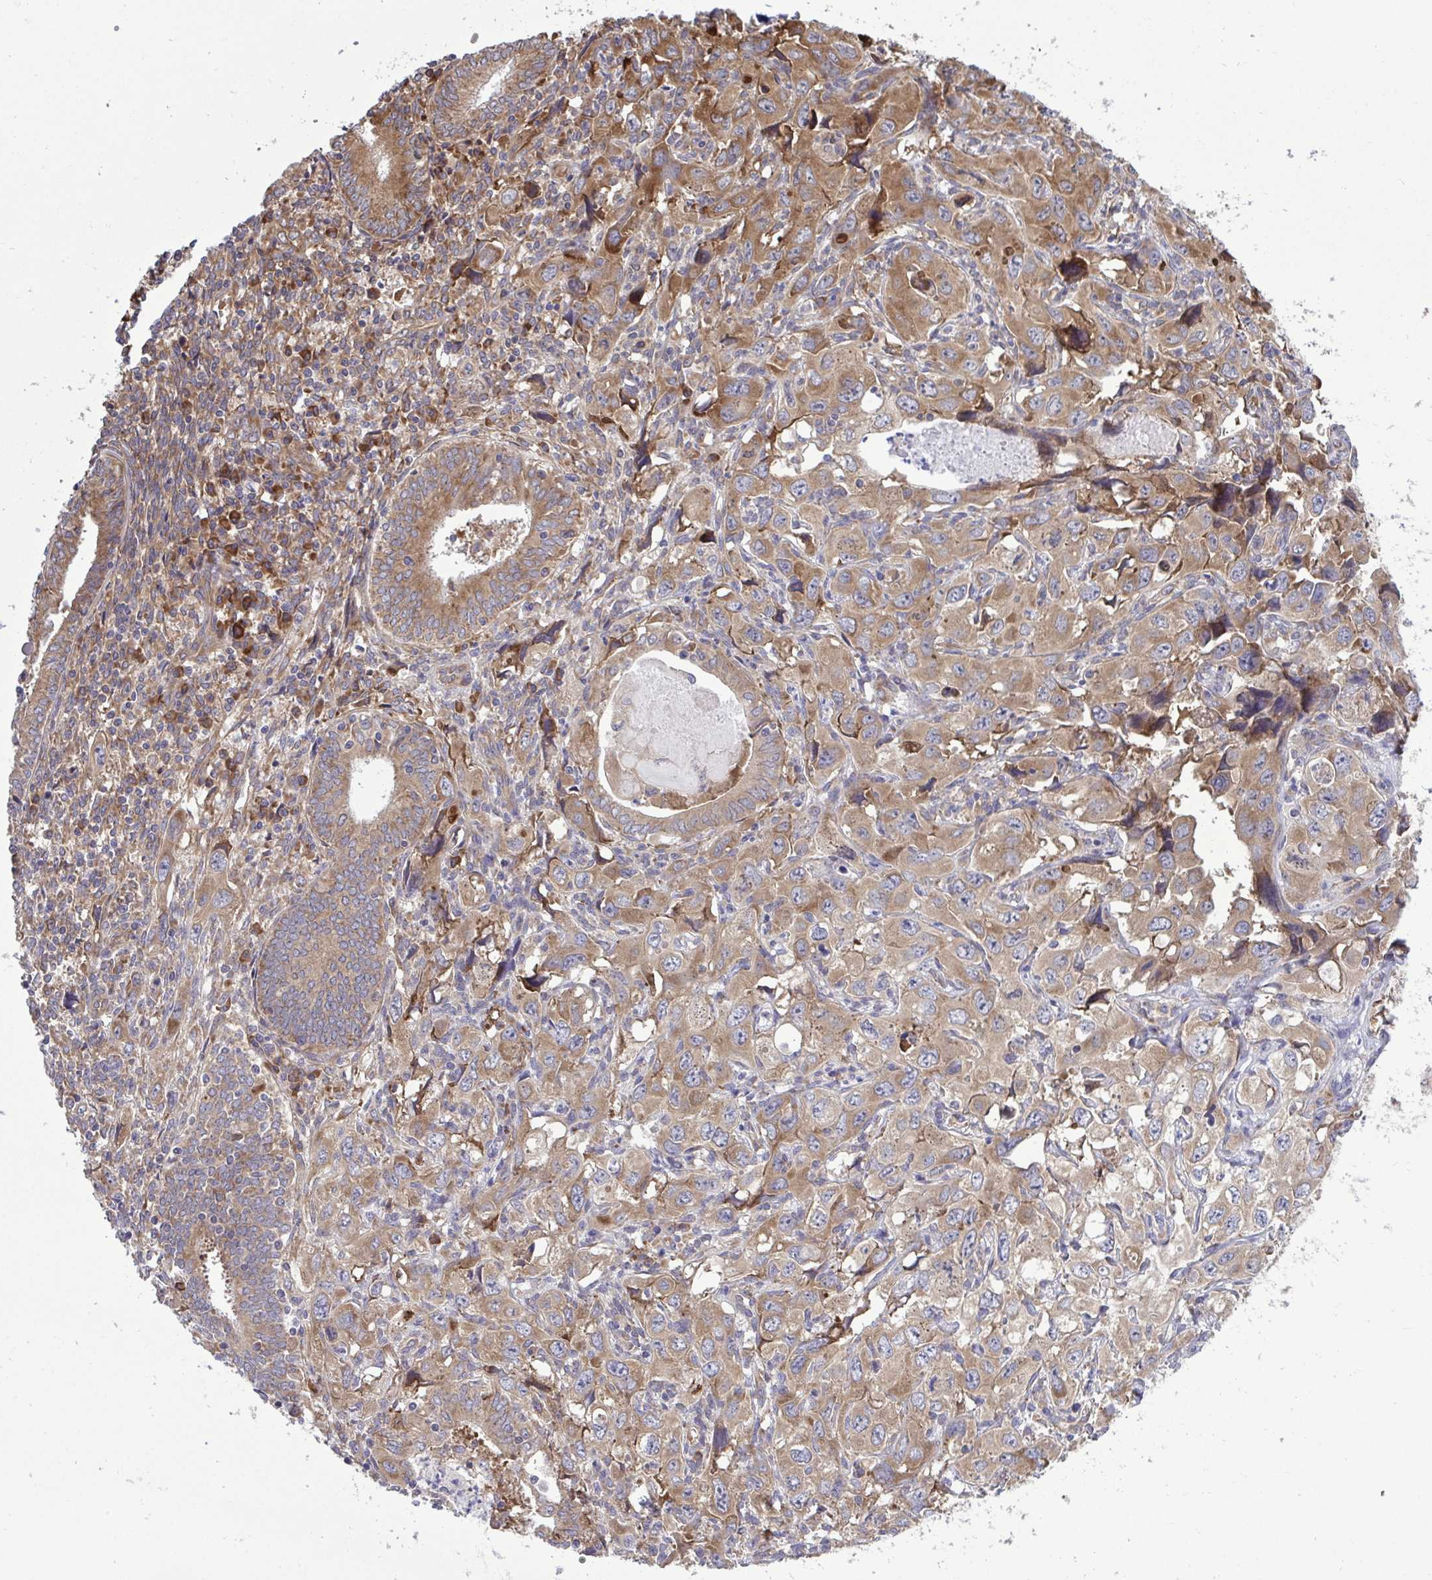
{"staining": {"intensity": "moderate", "quantity": ">75%", "location": "cytoplasmic/membranous"}, "tissue": "endometrial cancer", "cell_type": "Tumor cells", "image_type": "cancer", "snomed": [{"axis": "morphology", "description": "Adenocarcinoma, NOS"}, {"axis": "topography", "description": "Uterus"}], "caption": "DAB immunohistochemical staining of endometrial adenocarcinoma exhibits moderate cytoplasmic/membranous protein expression in about >75% of tumor cells. (DAB = brown stain, brightfield microscopy at high magnification).", "gene": "RPS15", "patient": {"sex": "female", "age": 62}}